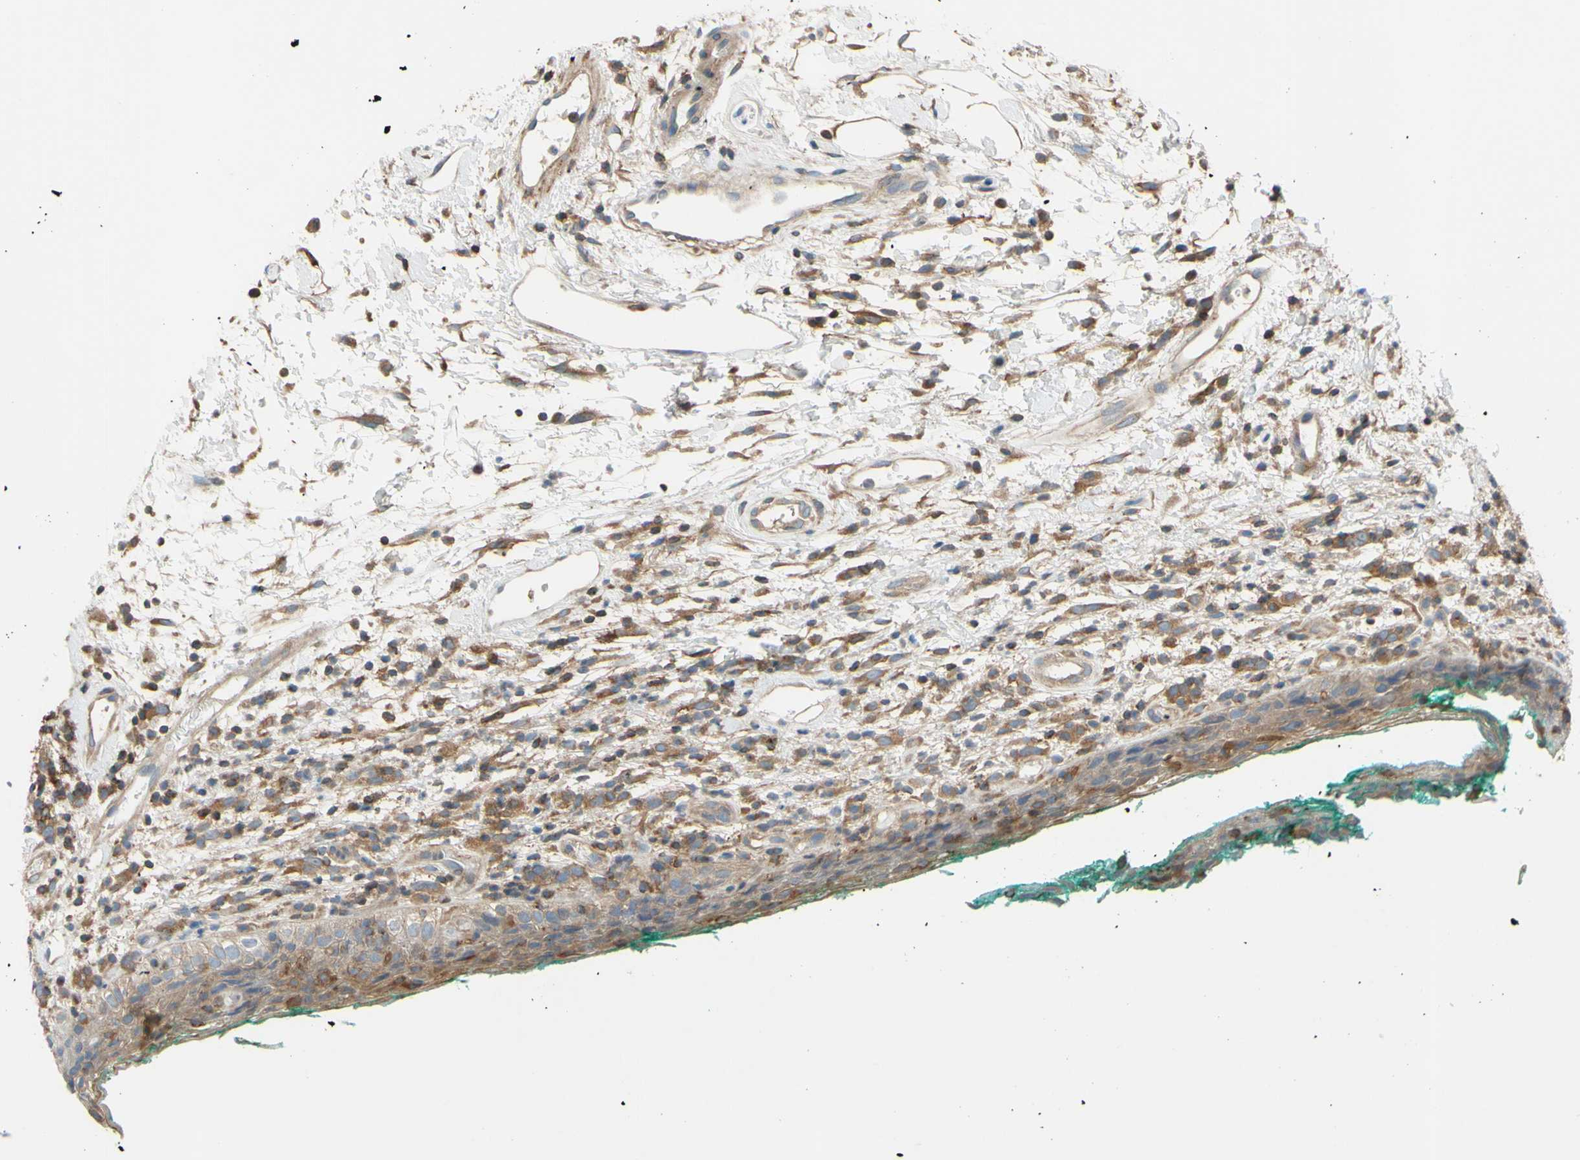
{"staining": {"intensity": "weak", "quantity": ">75%", "location": "cytoplasmic/membranous"}, "tissue": "oral mucosa", "cell_type": "Squamous epithelial cells", "image_type": "normal", "snomed": [{"axis": "morphology", "description": "Normal tissue, NOS"}, {"axis": "topography", "description": "Skeletal muscle"}, {"axis": "topography", "description": "Oral tissue"}, {"axis": "topography", "description": "Peripheral nerve tissue"}], "caption": "Human oral mucosa stained with a brown dye shows weak cytoplasmic/membranous positive staining in about >75% of squamous epithelial cells.", "gene": "POR", "patient": {"sex": "female", "age": 84}}